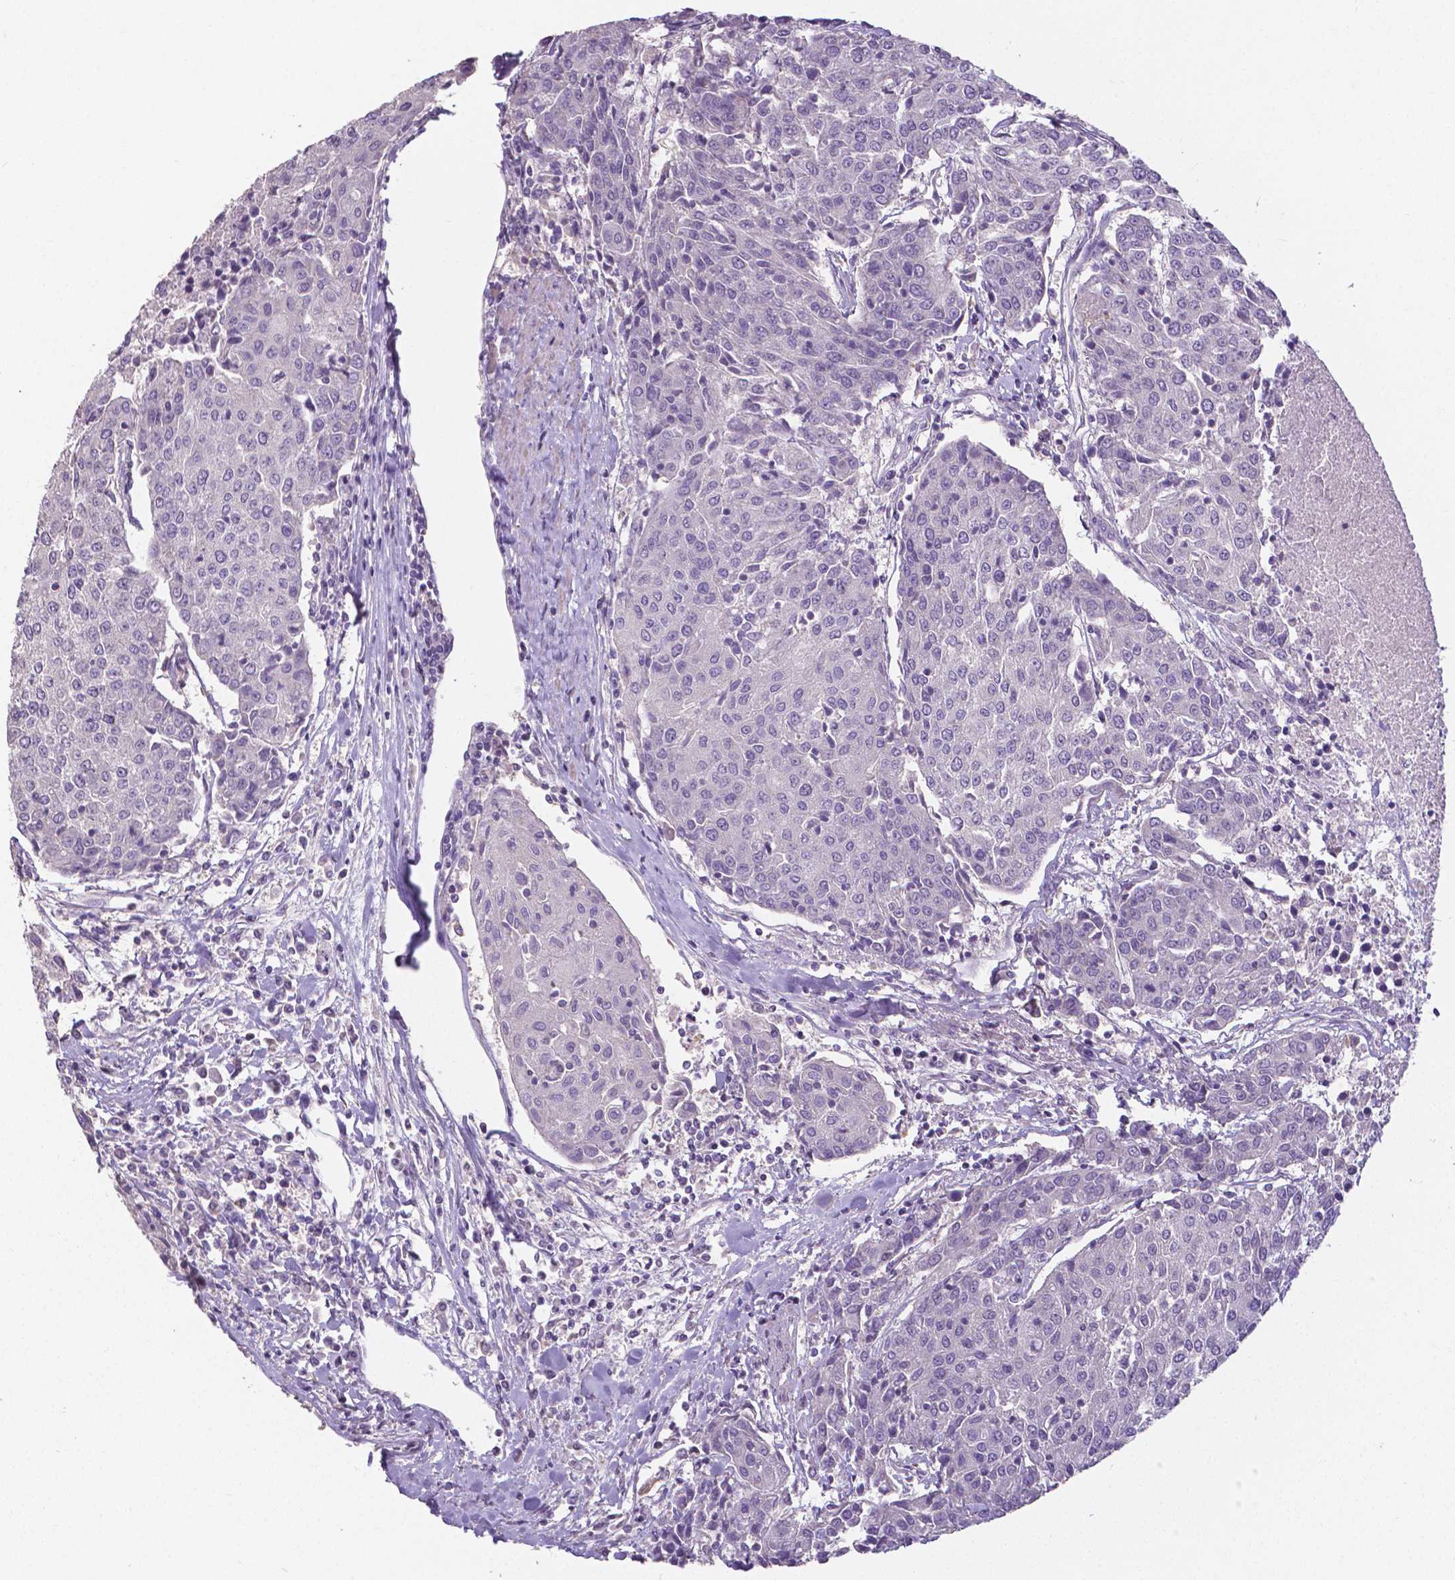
{"staining": {"intensity": "negative", "quantity": "none", "location": "none"}, "tissue": "urothelial cancer", "cell_type": "Tumor cells", "image_type": "cancer", "snomed": [{"axis": "morphology", "description": "Urothelial carcinoma, High grade"}, {"axis": "topography", "description": "Urinary bladder"}], "caption": "Tumor cells show no significant protein positivity in urothelial cancer.", "gene": "CRMP1", "patient": {"sex": "female", "age": 85}}